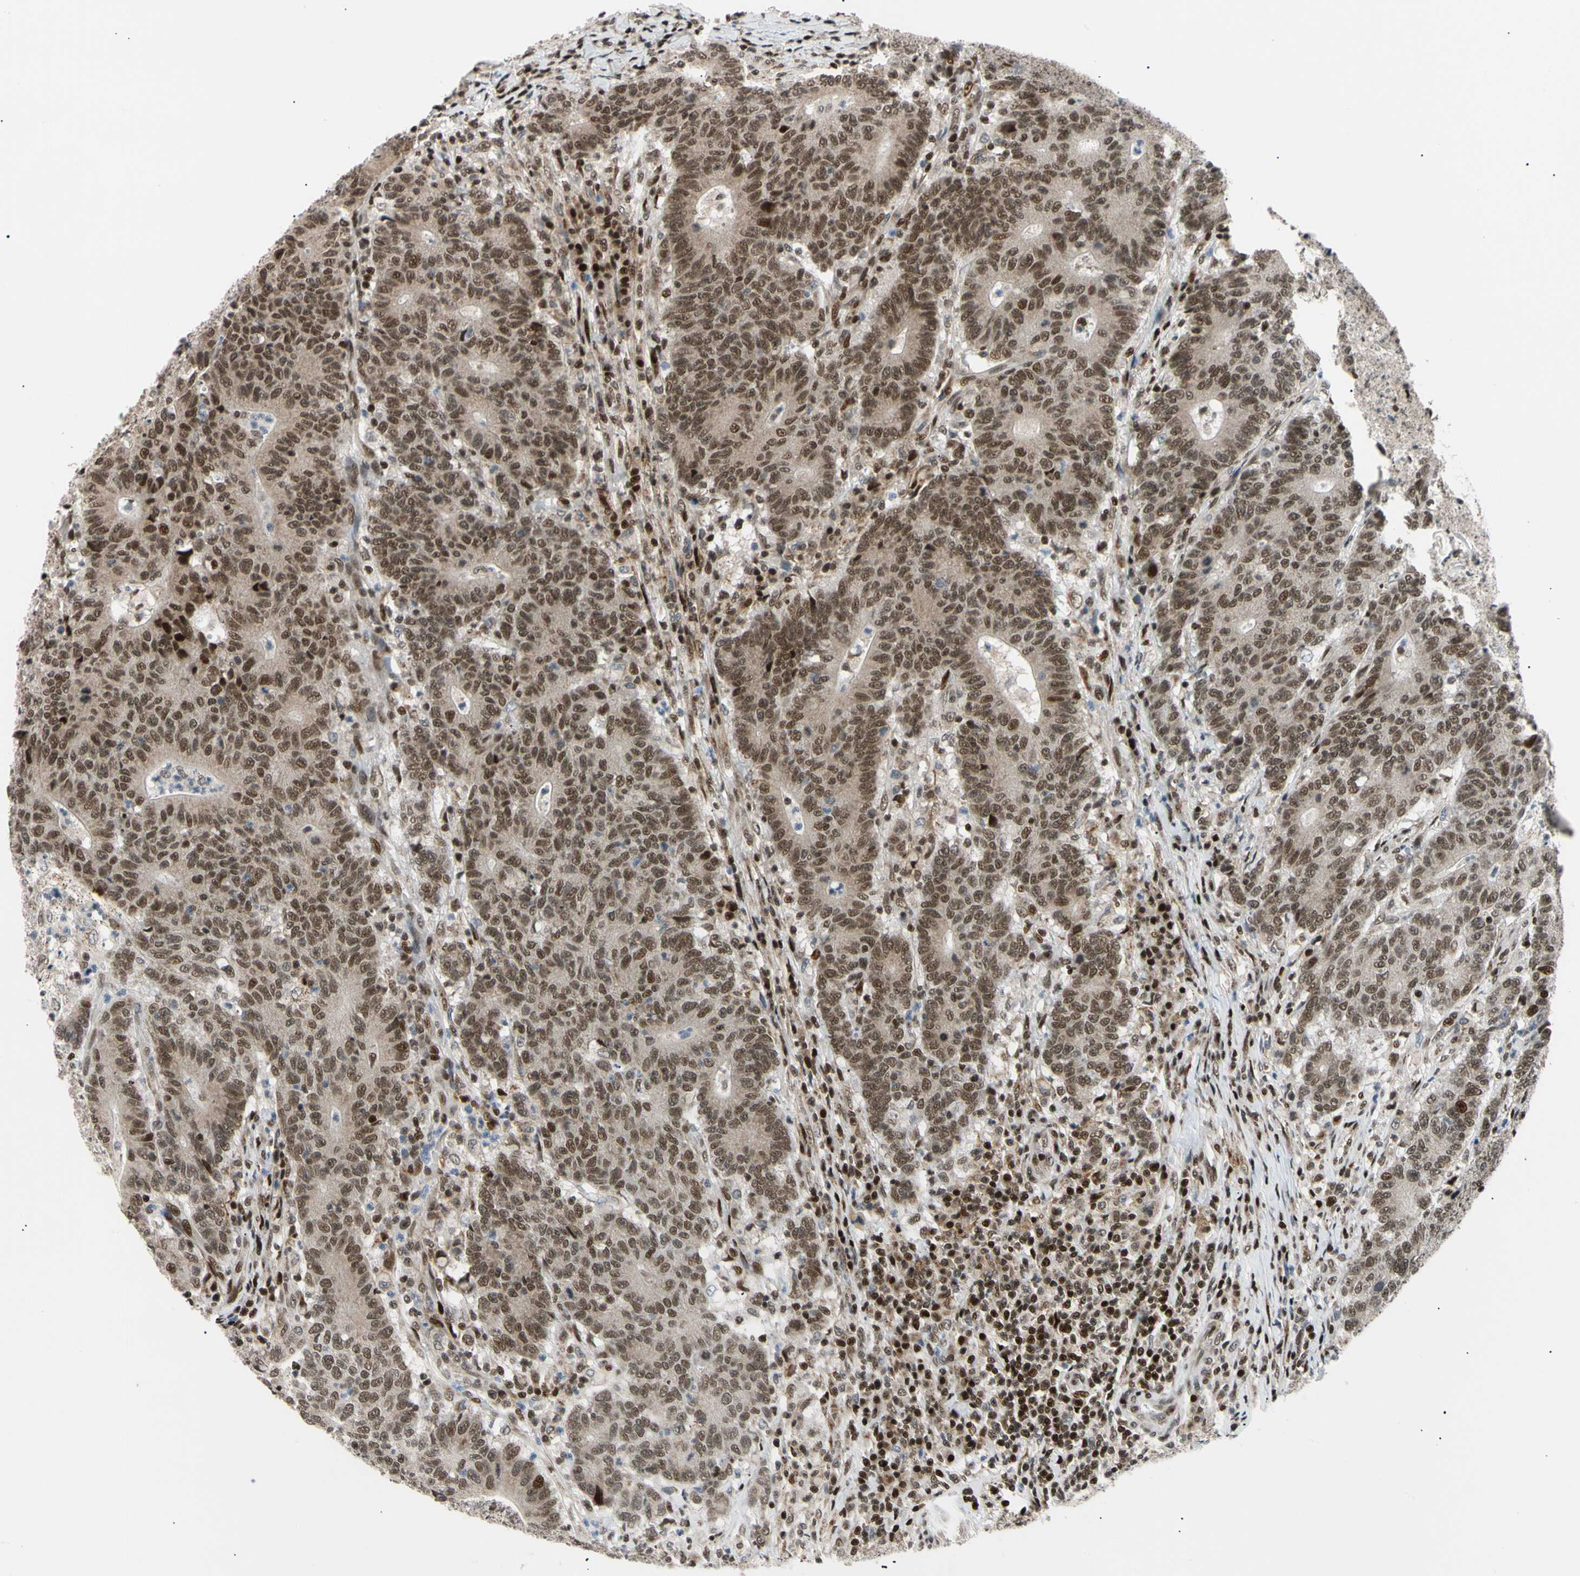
{"staining": {"intensity": "moderate", "quantity": ">75%", "location": "nuclear"}, "tissue": "colorectal cancer", "cell_type": "Tumor cells", "image_type": "cancer", "snomed": [{"axis": "morphology", "description": "Normal tissue, NOS"}, {"axis": "morphology", "description": "Adenocarcinoma, NOS"}, {"axis": "topography", "description": "Colon"}], "caption": "This photomicrograph displays immunohistochemistry staining of colorectal cancer (adenocarcinoma), with medium moderate nuclear staining in about >75% of tumor cells.", "gene": "E2F1", "patient": {"sex": "female", "age": 75}}